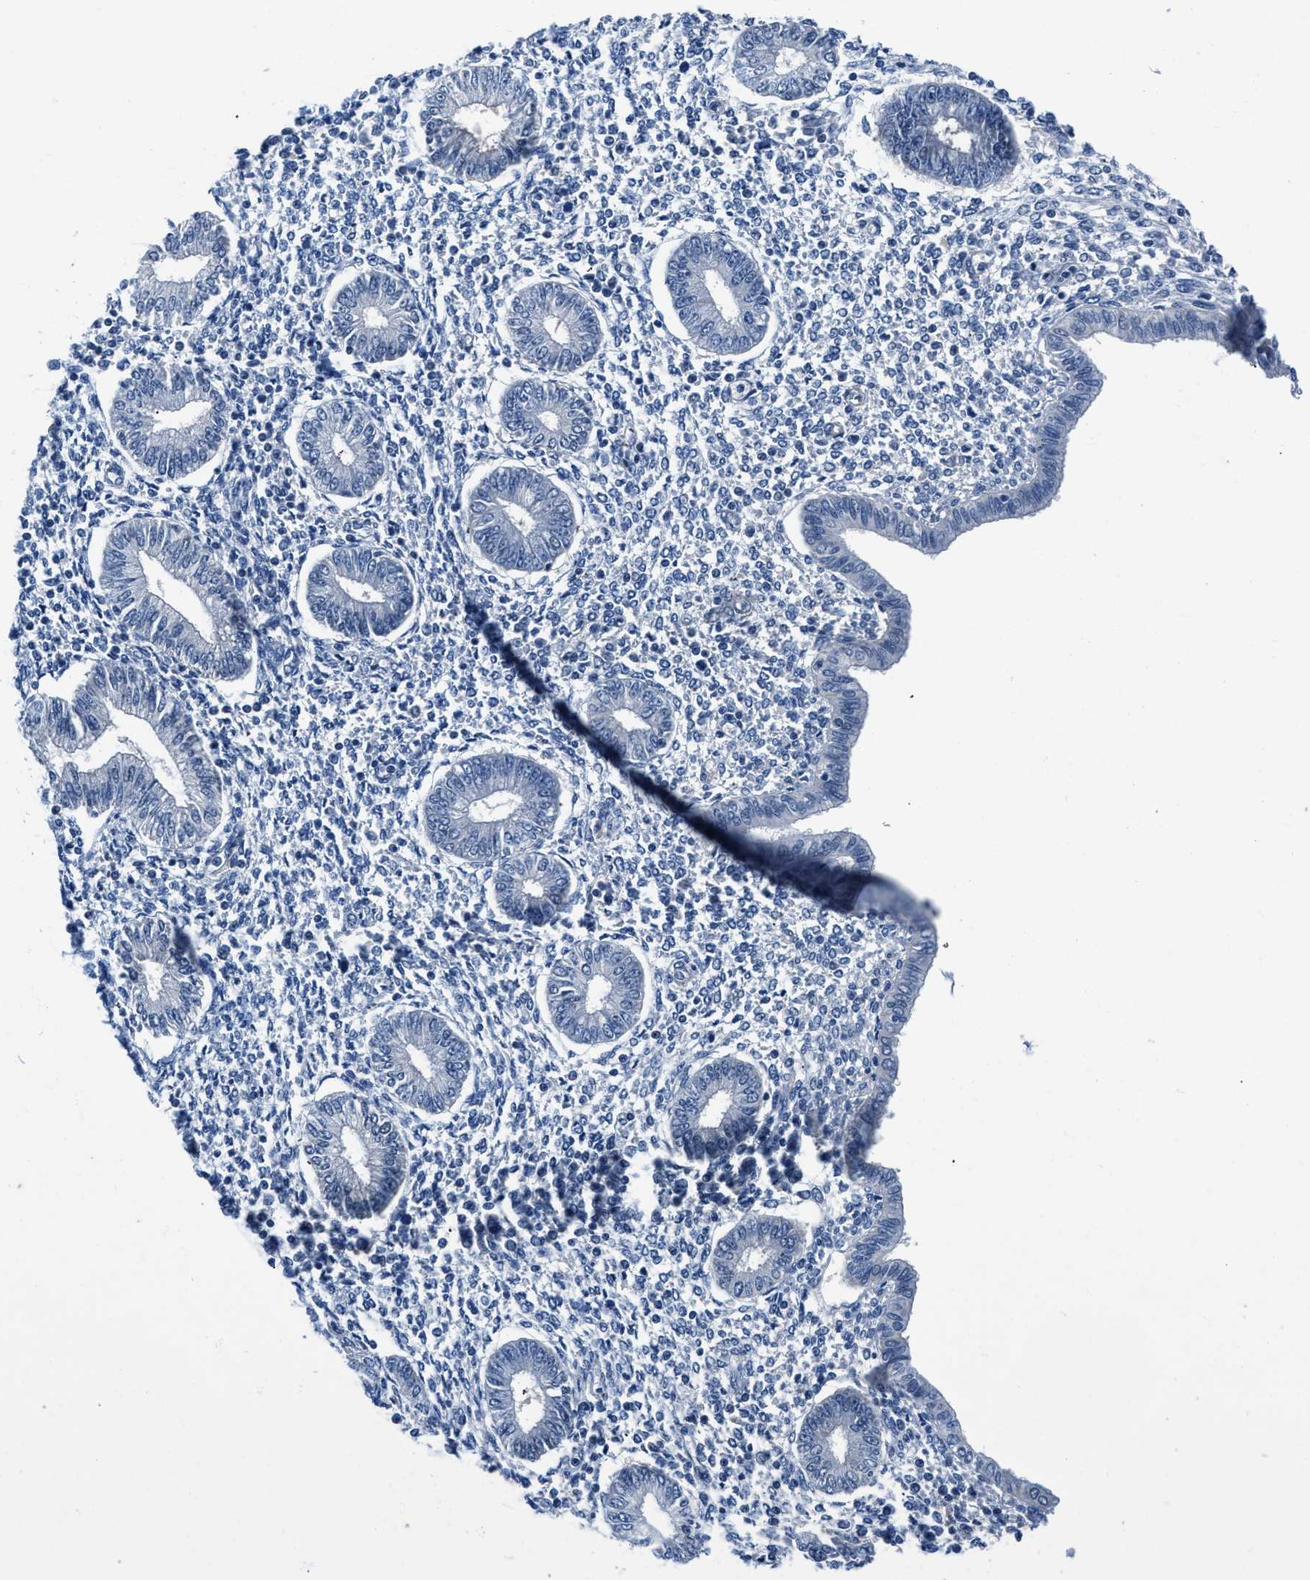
{"staining": {"intensity": "negative", "quantity": "none", "location": "none"}, "tissue": "endometrium", "cell_type": "Cells in endometrial stroma", "image_type": "normal", "snomed": [{"axis": "morphology", "description": "Normal tissue, NOS"}, {"axis": "topography", "description": "Endometrium"}], "caption": "This is a histopathology image of IHC staining of normal endometrium, which shows no staining in cells in endometrial stroma. The staining was performed using DAB (3,3'-diaminobenzidine) to visualize the protein expression in brown, while the nuclei were stained in blue with hematoxylin (Magnification: 20x).", "gene": "LANCL2", "patient": {"sex": "female", "age": 50}}